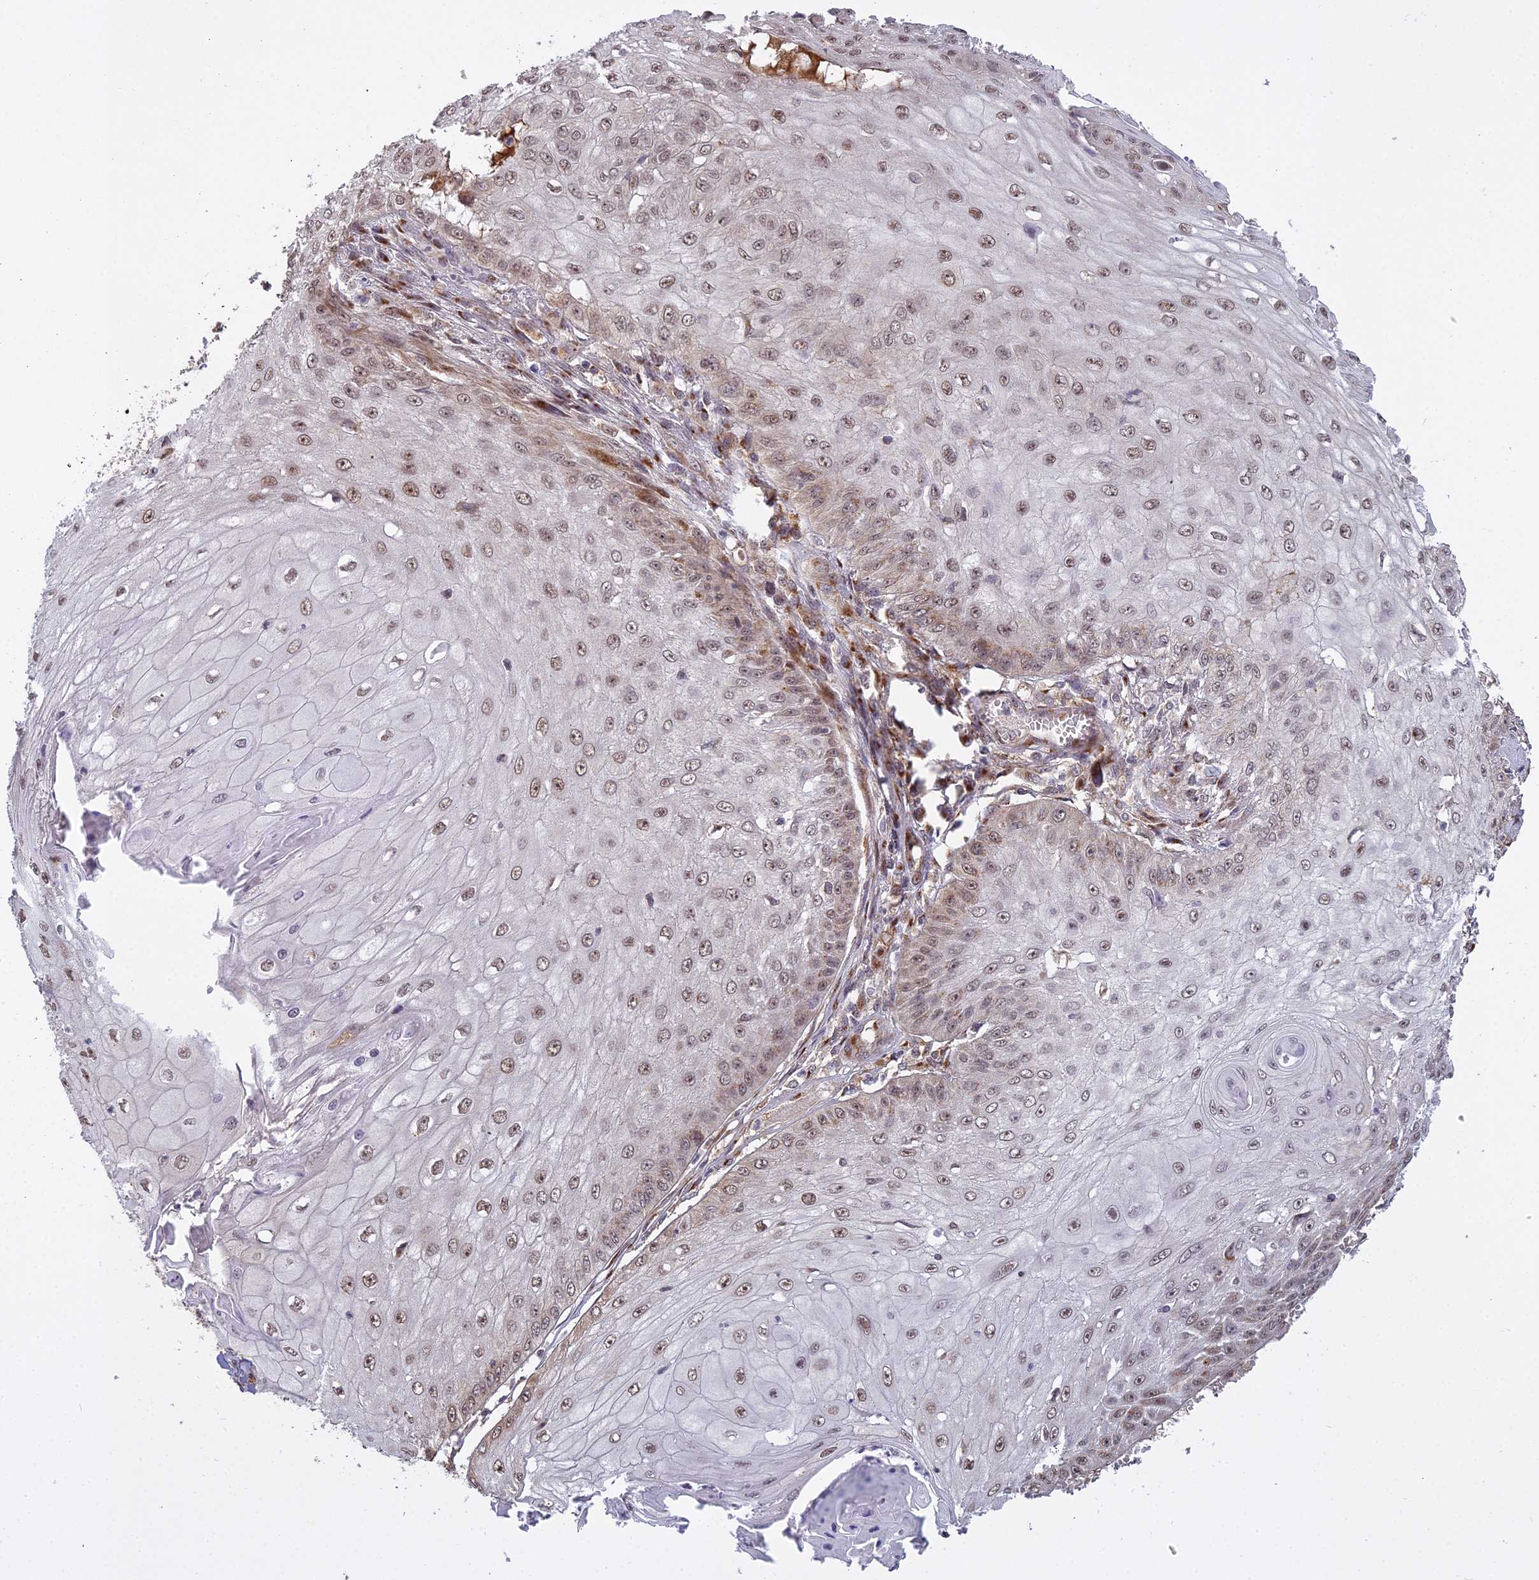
{"staining": {"intensity": "moderate", "quantity": ">75%", "location": "nuclear"}, "tissue": "skin cancer", "cell_type": "Tumor cells", "image_type": "cancer", "snomed": [{"axis": "morphology", "description": "Squamous cell carcinoma, NOS"}, {"axis": "topography", "description": "Skin"}], "caption": "Skin cancer (squamous cell carcinoma) stained with immunohistochemistry (IHC) displays moderate nuclear staining in approximately >75% of tumor cells. (Brightfield microscopy of DAB IHC at high magnification).", "gene": "MEOX1", "patient": {"sex": "male", "age": 70}}